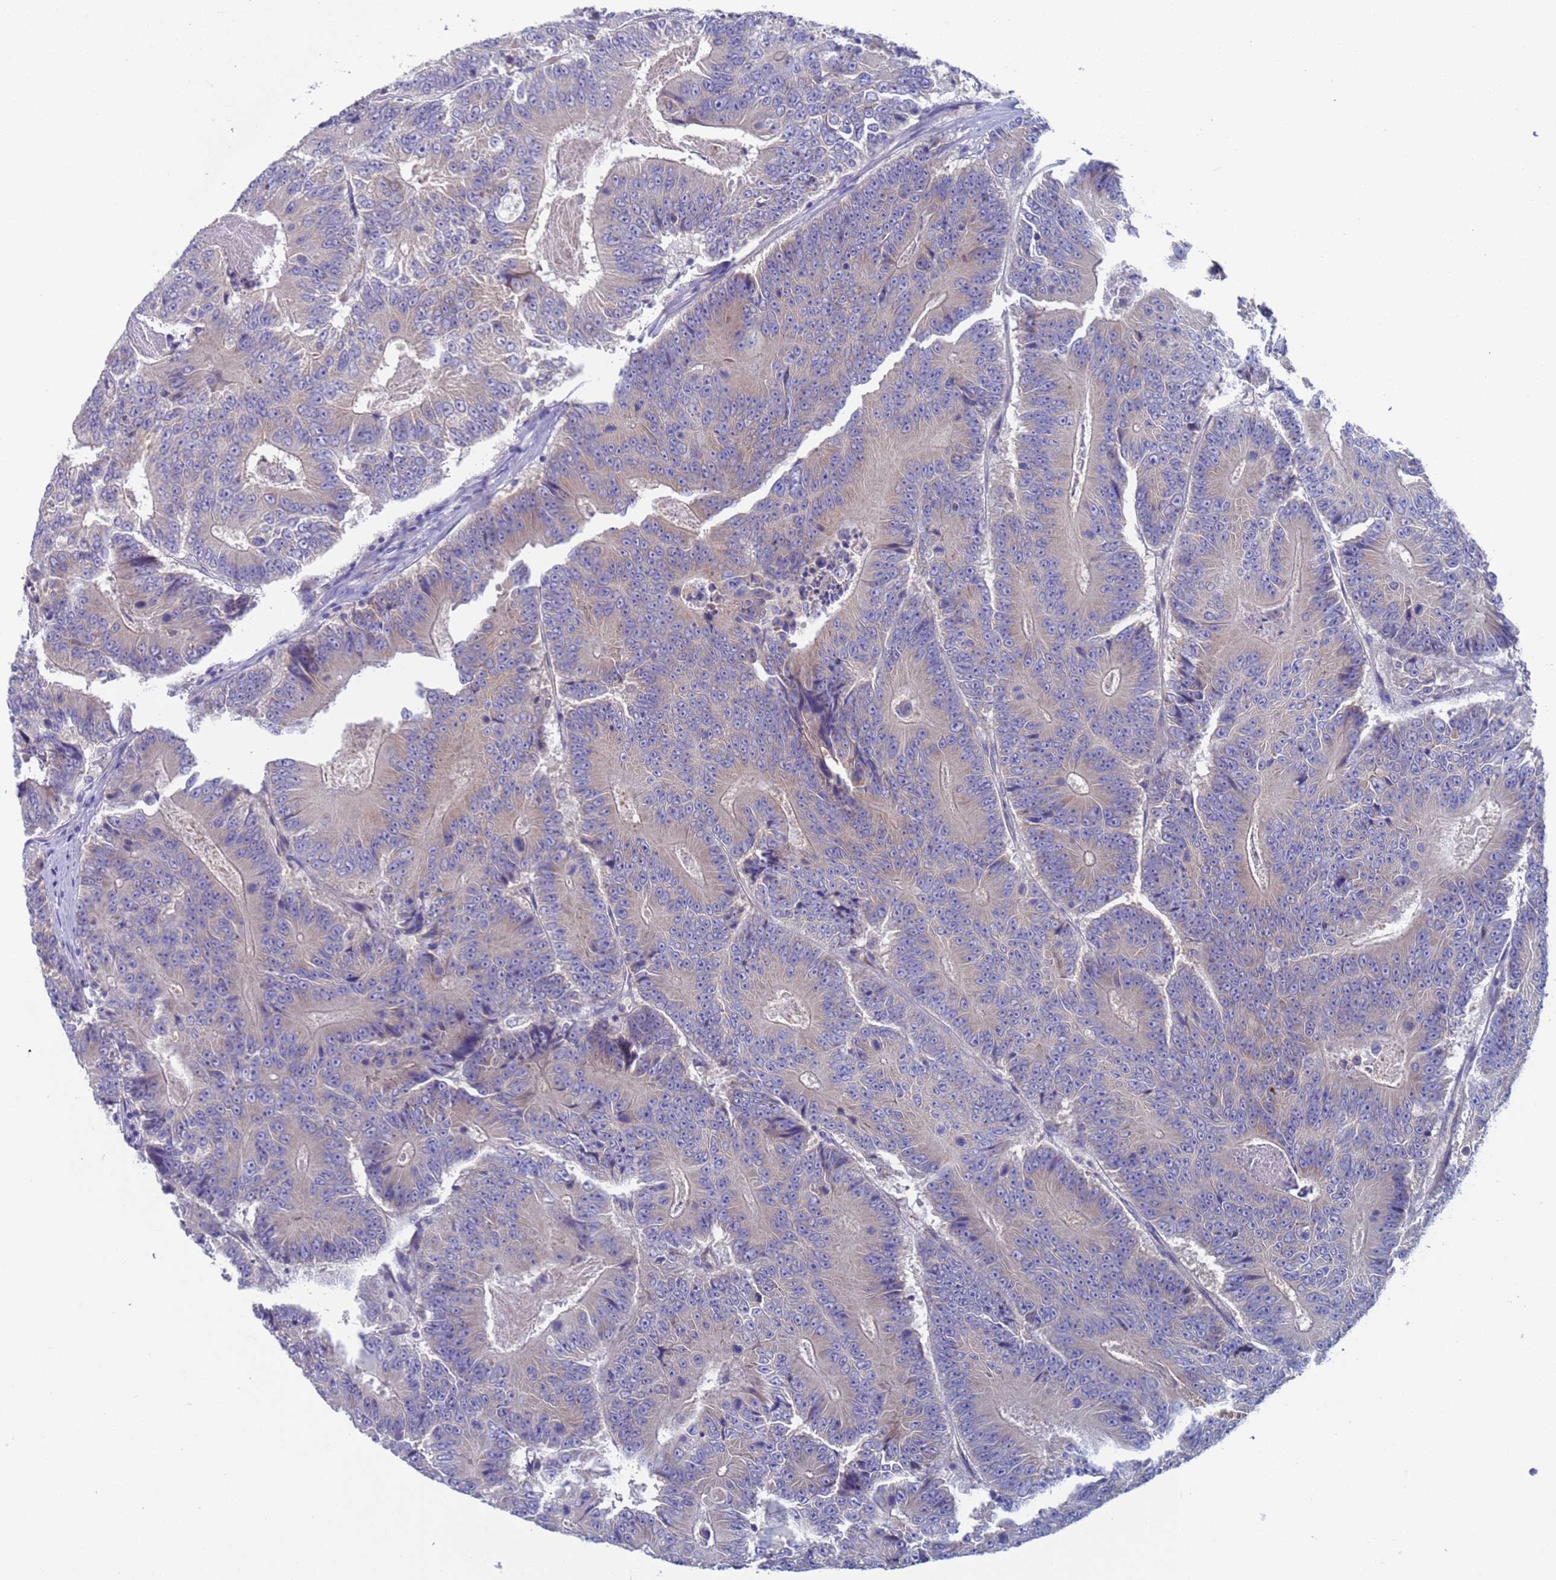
{"staining": {"intensity": "negative", "quantity": "none", "location": "none"}, "tissue": "colorectal cancer", "cell_type": "Tumor cells", "image_type": "cancer", "snomed": [{"axis": "morphology", "description": "Adenocarcinoma, NOS"}, {"axis": "topography", "description": "Colon"}], "caption": "The photomicrograph shows no significant positivity in tumor cells of colorectal cancer (adenocarcinoma).", "gene": "PET117", "patient": {"sex": "male", "age": 83}}